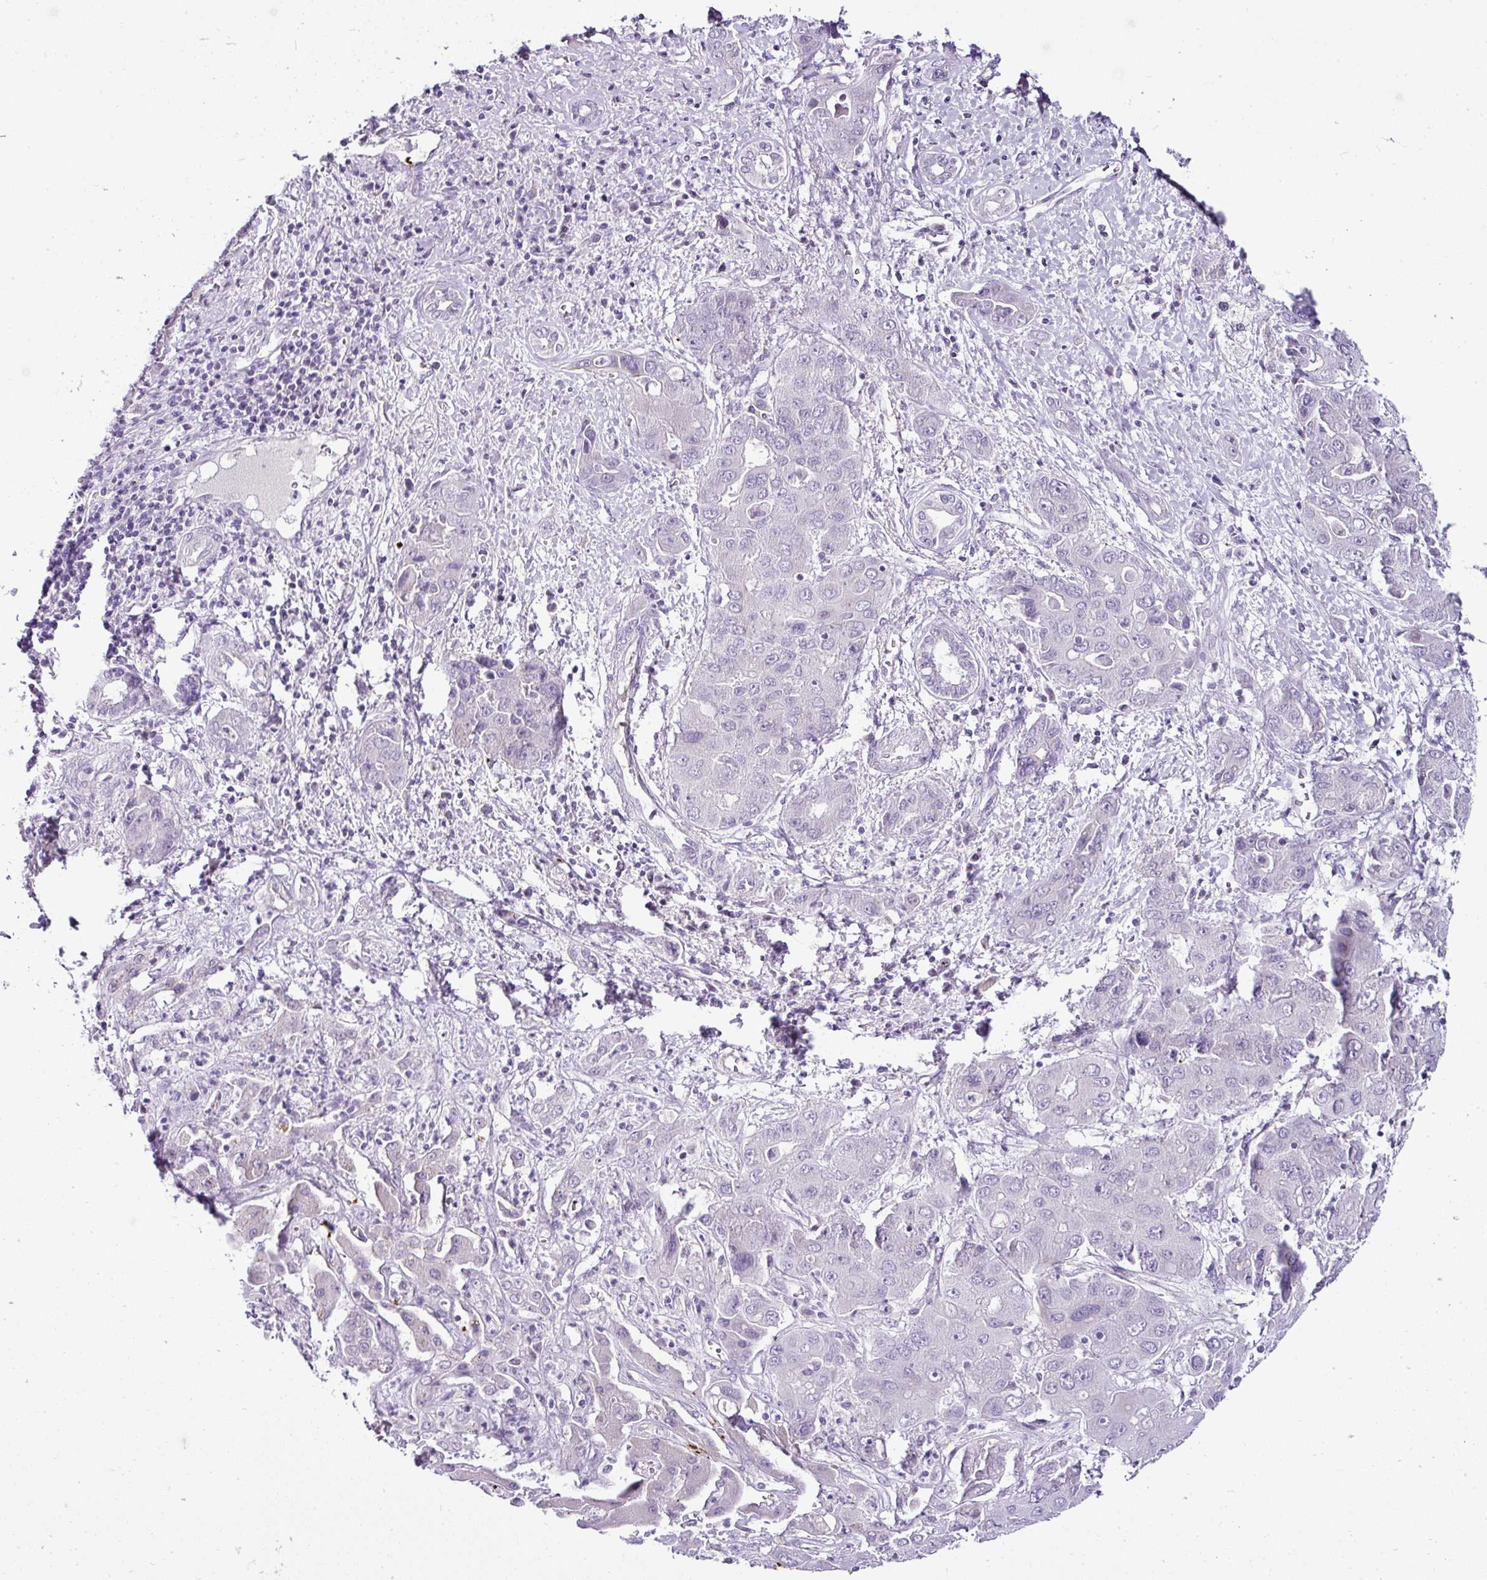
{"staining": {"intensity": "negative", "quantity": "none", "location": "none"}, "tissue": "liver cancer", "cell_type": "Tumor cells", "image_type": "cancer", "snomed": [{"axis": "morphology", "description": "Cholangiocarcinoma"}, {"axis": "topography", "description": "Liver"}], "caption": "This image is of cholangiocarcinoma (liver) stained with immunohistochemistry to label a protein in brown with the nuclei are counter-stained blue. There is no positivity in tumor cells. (IHC, brightfield microscopy, high magnification).", "gene": "CMTM5", "patient": {"sex": "male", "age": 67}}